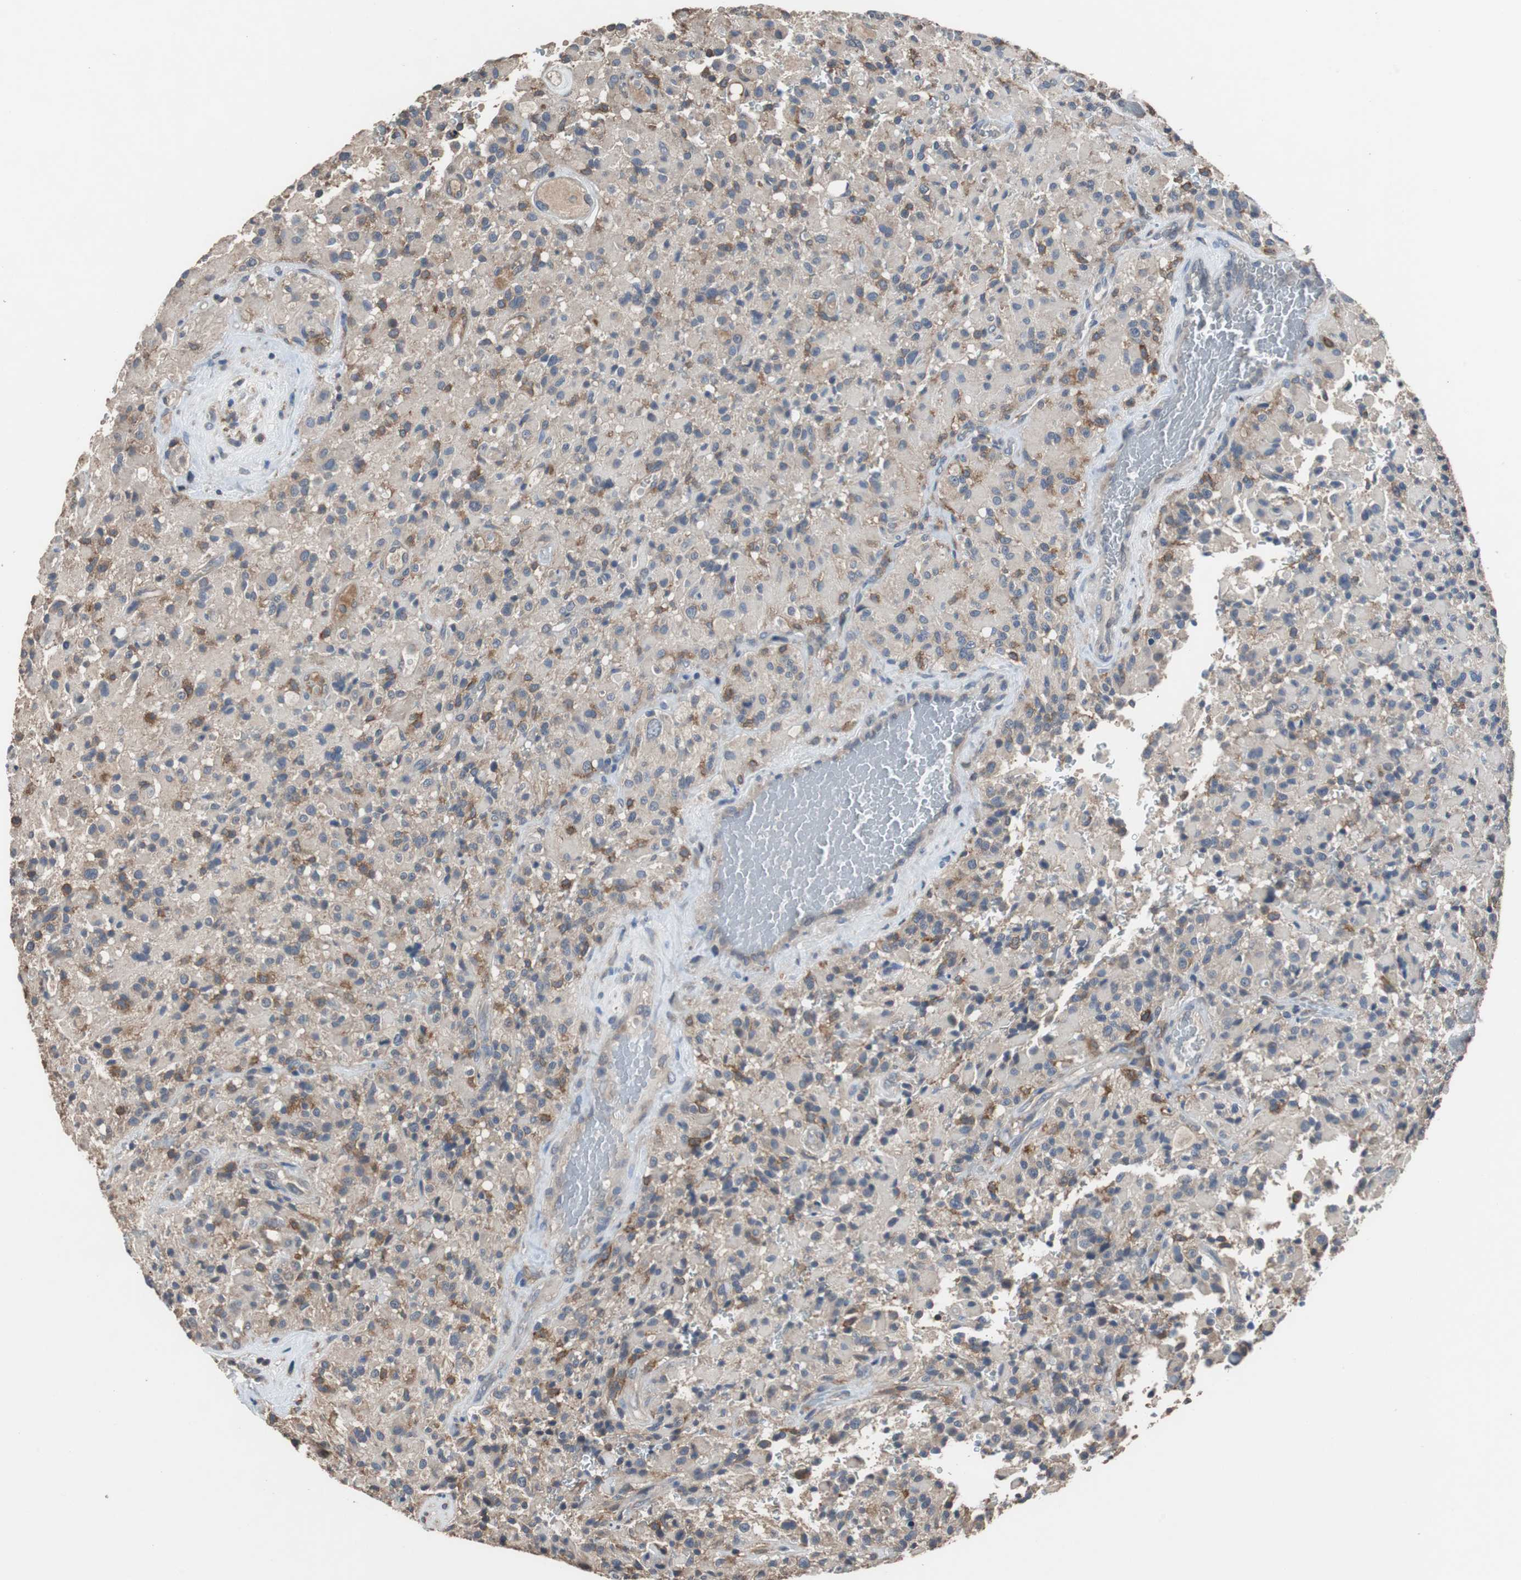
{"staining": {"intensity": "moderate", "quantity": "<25%", "location": "cytoplasmic/membranous"}, "tissue": "glioma", "cell_type": "Tumor cells", "image_type": "cancer", "snomed": [{"axis": "morphology", "description": "Glioma, malignant, High grade"}, {"axis": "topography", "description": "Brain"}], "caption": "High-power microscopy captured an immunohistochemistry micrograph of malignant high-grade glioma, revealing moderate cytoplasmic/membranous staining in approximately <25% of tumor cells.", "gene": "SCIMP", "patient": {"sex": "male", "age": 71}}